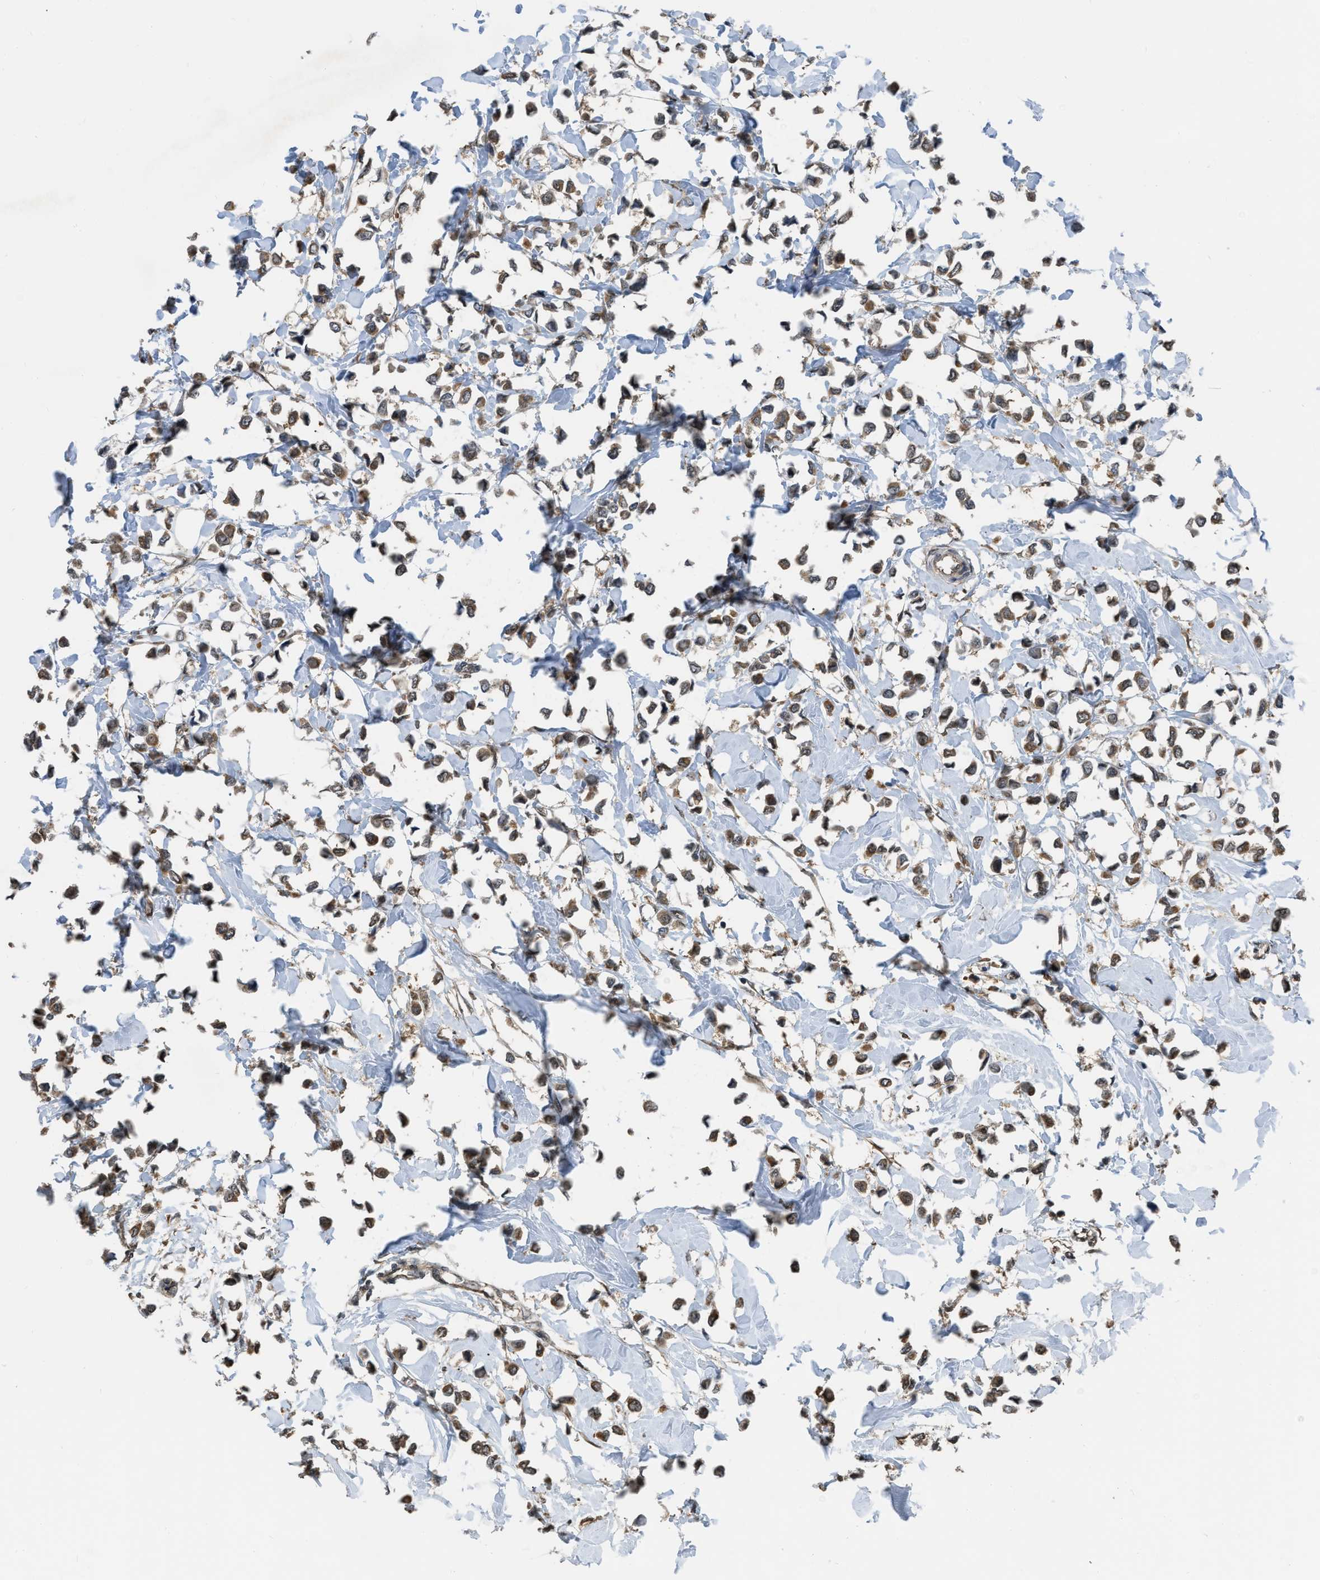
{"staining": {"intensity": "moderate", "quantity": ">75%", "location": "cytoplasmic/membranous"}, "tissue": "breast cancer", "cell_type": "Tumor cells", "image_type": "cancer", "snomed": [{"axis": "morphology", "description": "Lobular carcinoma"}, {"axis": "topography", "description": "Breast"}], "caption": "Immunohistochemistry micrograph of breast cancer (lobular carcinoma) stained for a protein (brown), which reveals medium levels of moderate cytoplasmic/membranous positivity in about >75% of tumor cells.", "gene": "BCL7C", "patient": {"sex": "female", "age": 51}}